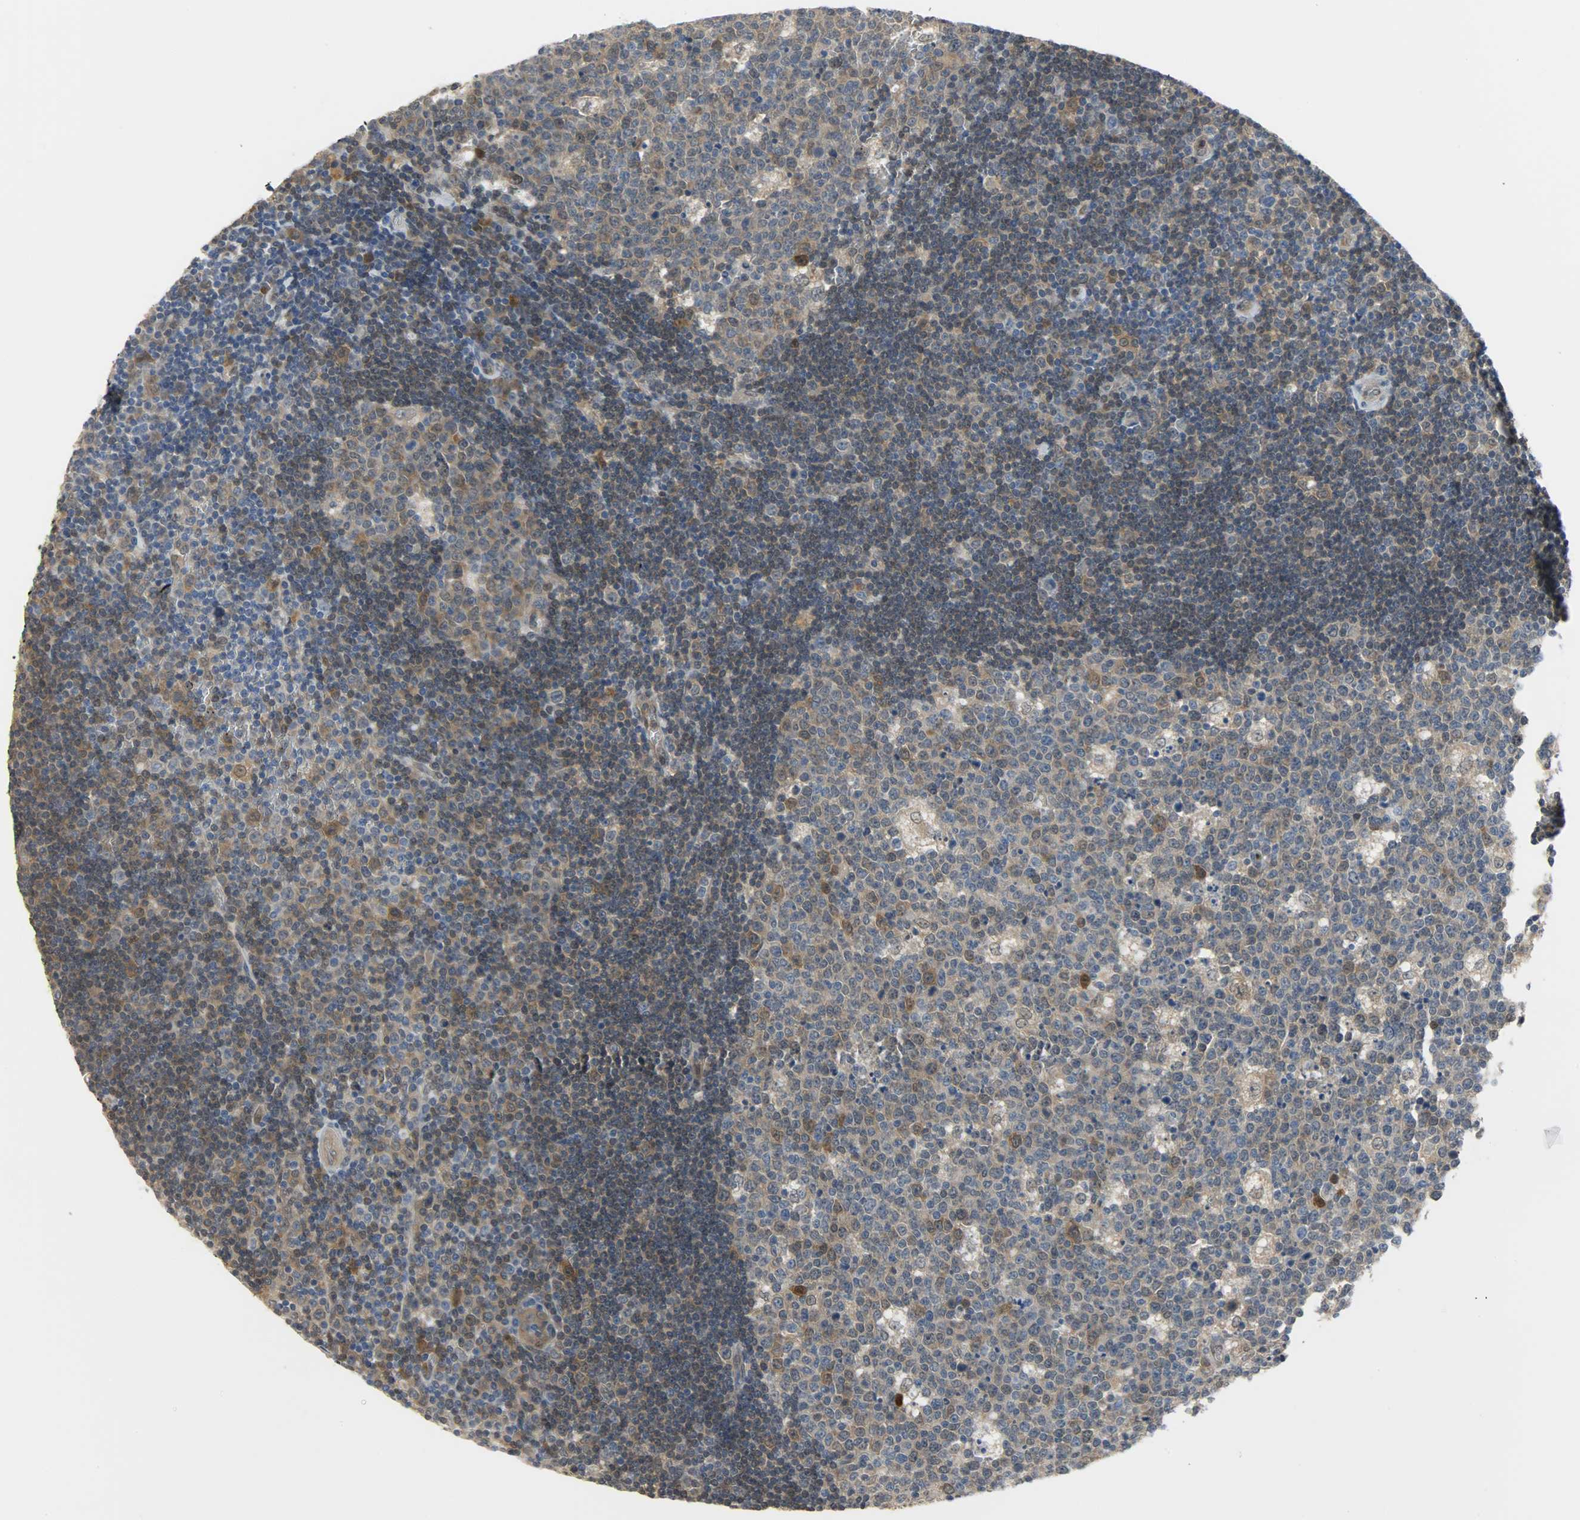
{"staining": {"intensity": "moderate", "quantity": ">75%", "location": "cytoplasmic/membranous"}, "tissue": "lymph node", "cell_type": "Germinal center cells", "image_type": "normal", "snomed": [{"axis": "morphology", "description": "Normal tissue, NOS"}, {"axis": "topography", "description": "Lymph node"}, {"axis": "topography", "description": "Salivary gland"}], "caption": "IHC photomicrograph of normal lymph node stained for a protein (brown), which displays medium levels of moderate cytoplasmic/membranous staining in approximately >75% of germinal center cells.", "gene": "EIF4EBP1", "patient": {"sex": "male", "age": 8}}